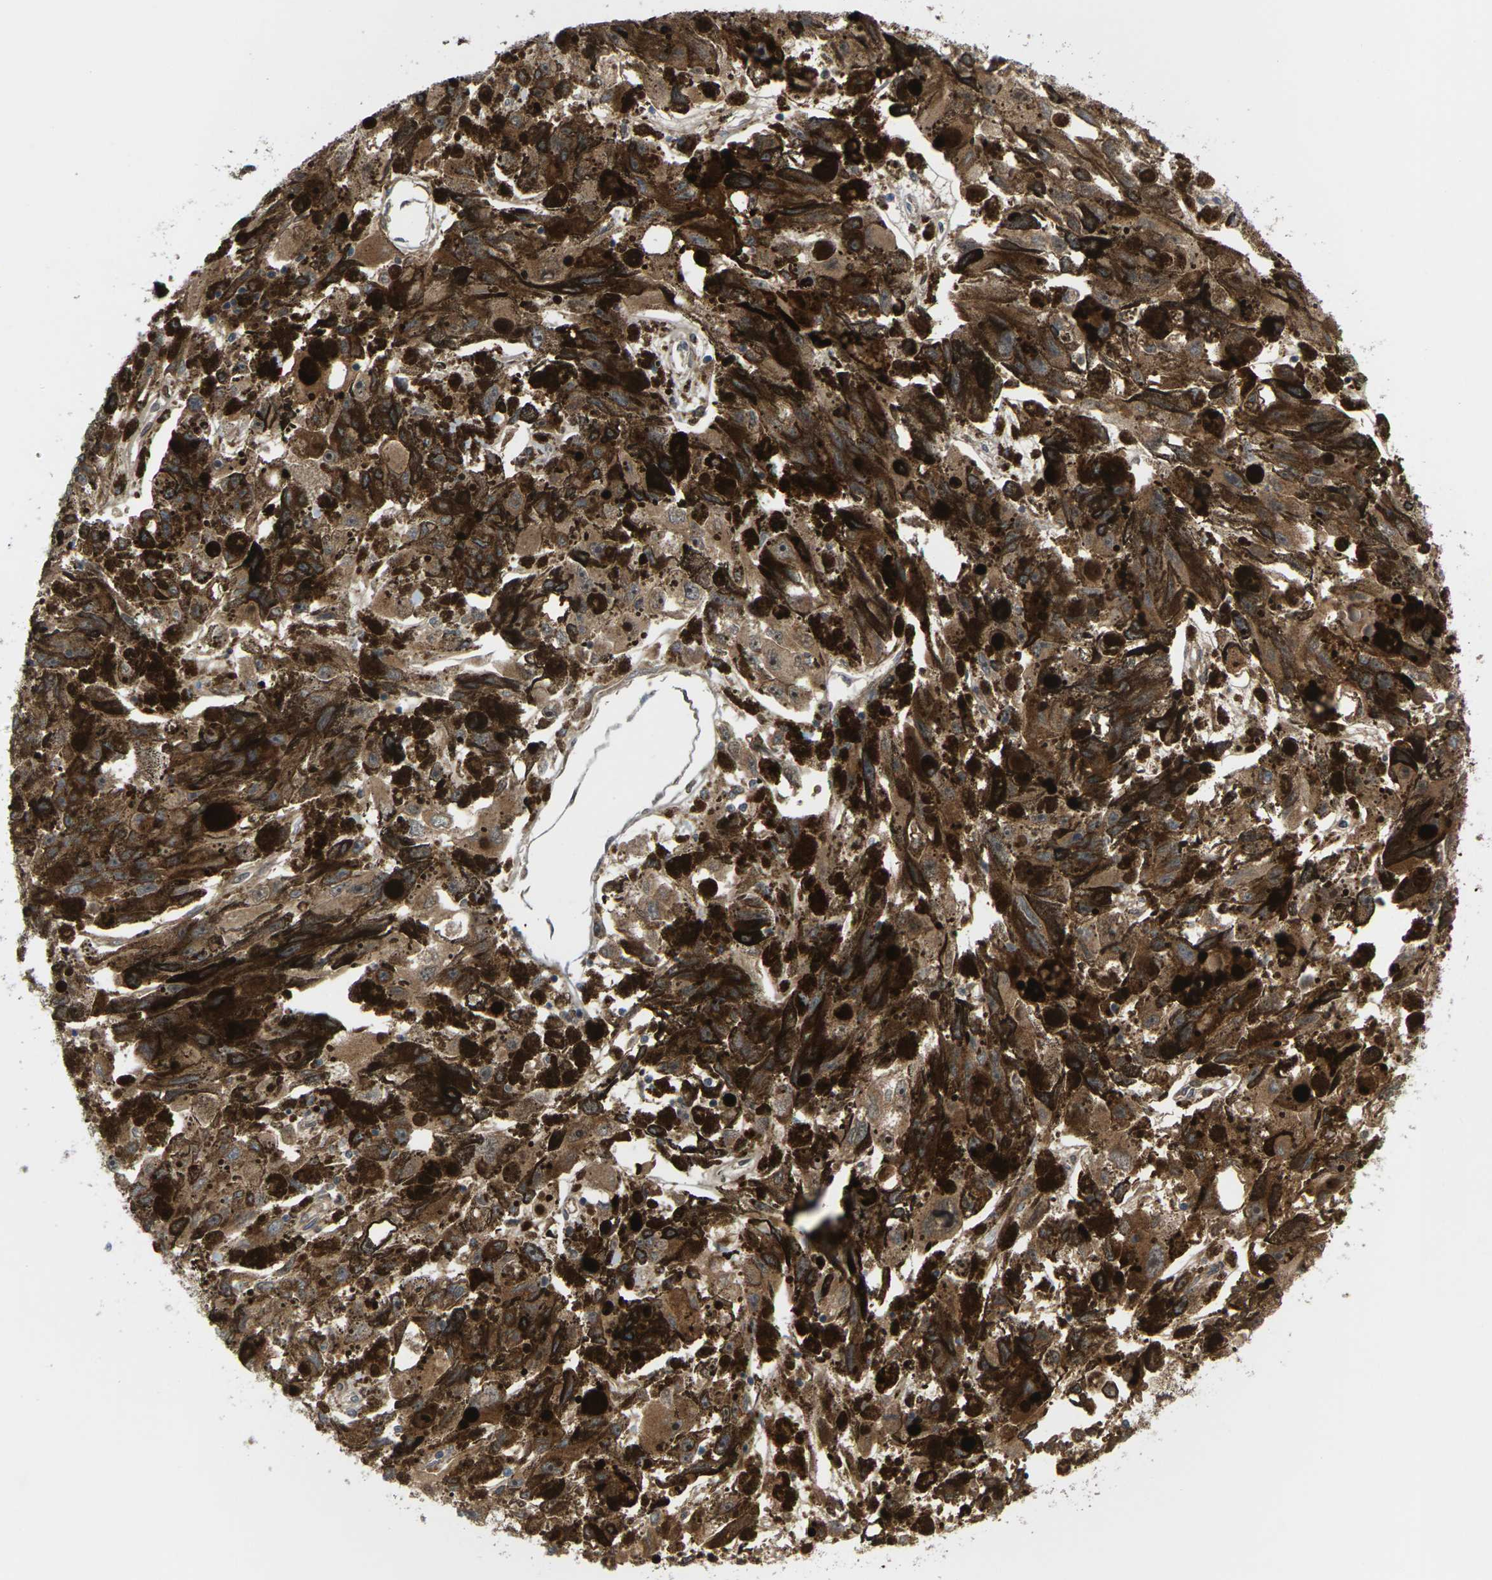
{"staining": {"intensity": "moderate", "quantity": ">75%", "location": "cytoplasmic/membranous"}, "tissue": "melanoma", "cell_type": "Tumor cells", "image_type": "cancer", "snomed": [{"axis": "morphology", "description": "Malignant melanoma, NOS"}, {"axis": "topography", "description": "Skin"}], "caption": "Human melanoma stained with a brown dye exhibits moderate cytoplasmic/membranous positive expression in approximately >75% of tumor cells.", "gene": "ROBO1", "patient": {"sex": "female", "age": 104}}